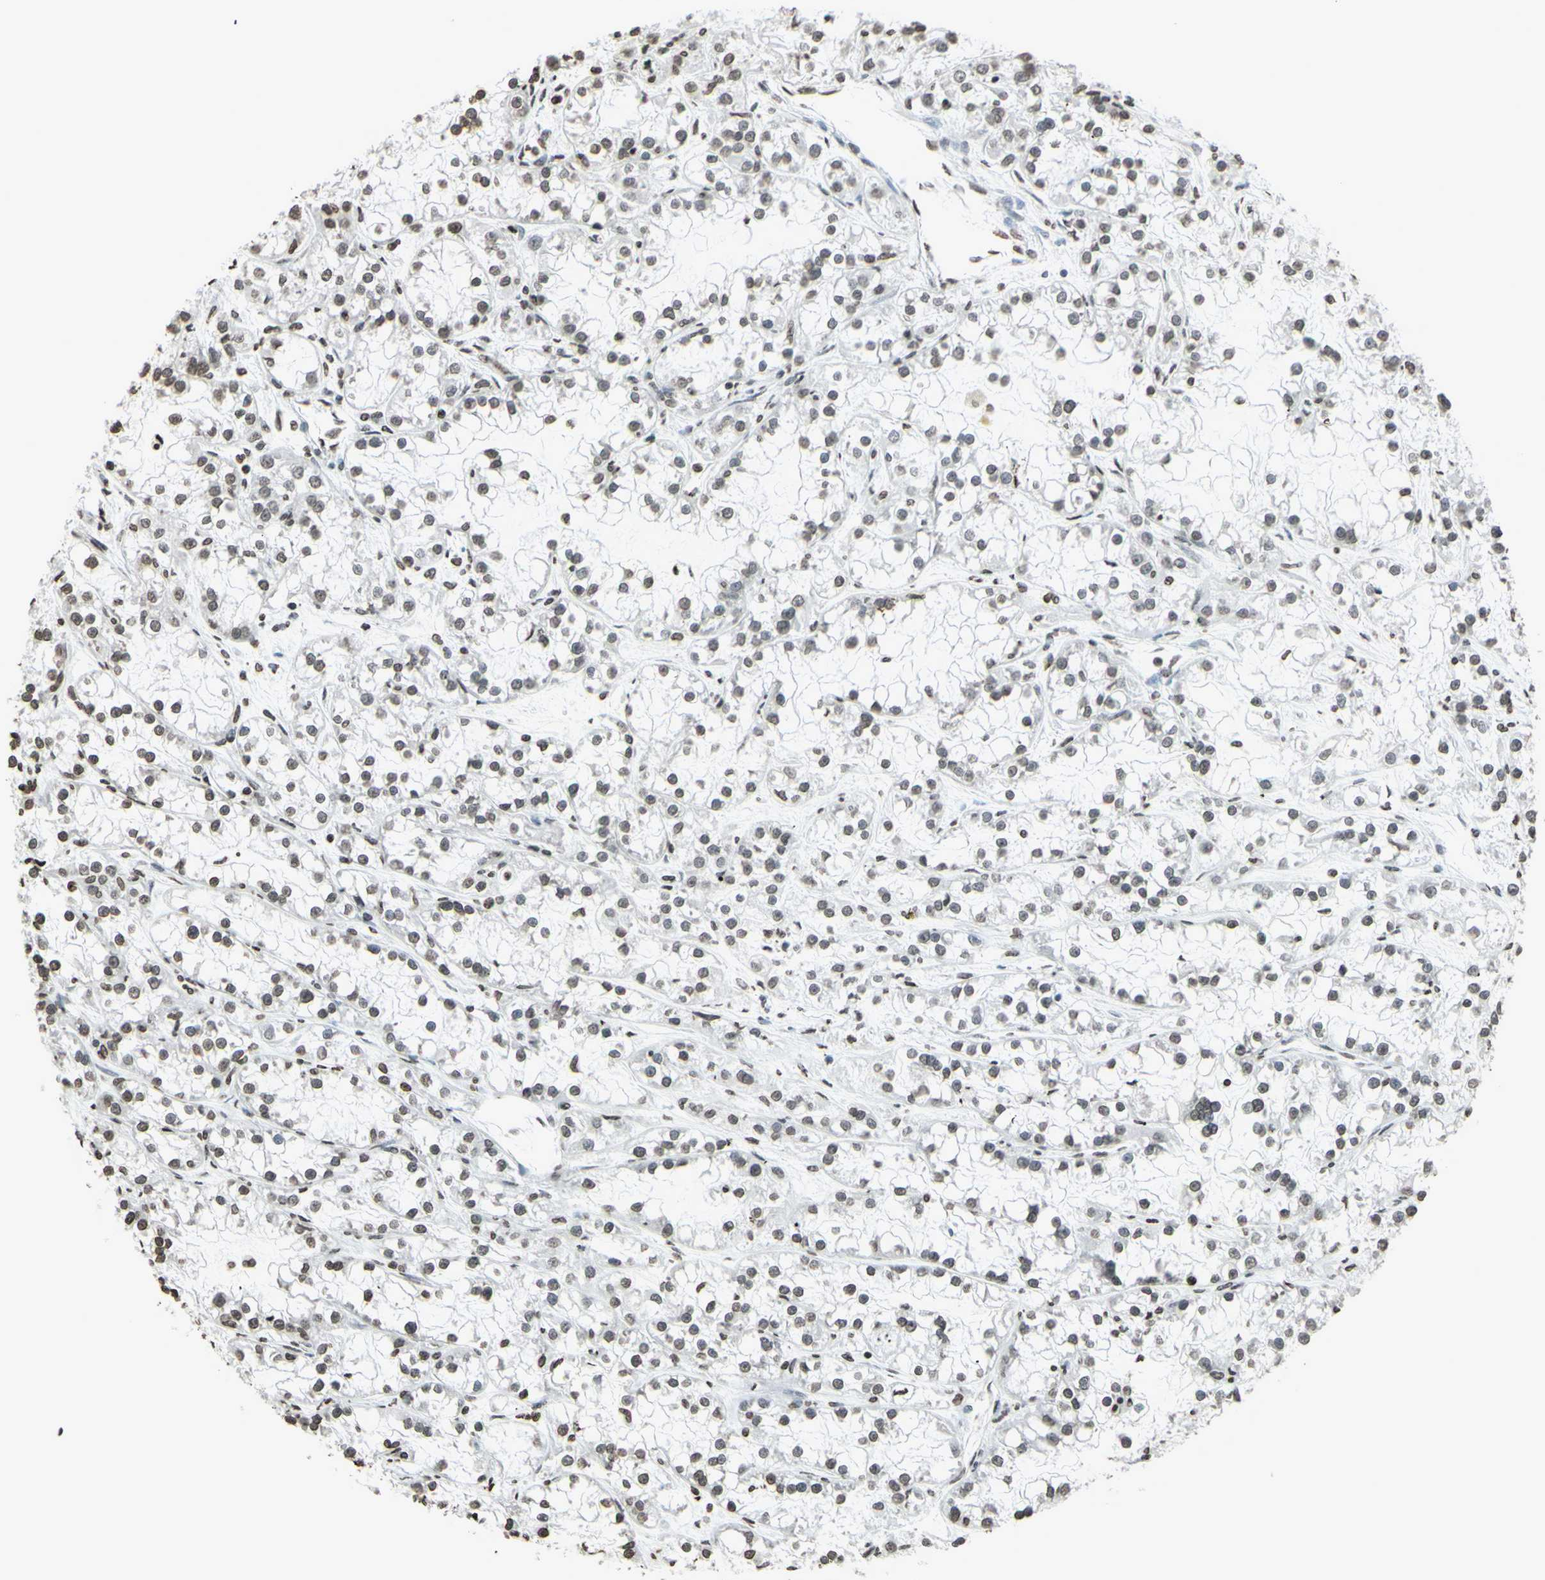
{"staining": {"intensity": "weak", "quantity": "25%-75%", "location": "nuclear"}, "tissue": "renal cancer", "cell_type": "Tumor cells", "image_type": "cancer", "snomed": [{"axis": "morphology", "description": "Adenocarcinoma, NOS"}, {"axis": "topography", "description": "Kidney"}], "caption": "There is low levels of weak nuclear expression in tumor cells of renal adenocarcinoma, as demonstrated by immunohistochemical staining (brown color).", "gene": "CD79B", "patient": {"sex": "female", "age": 52}}